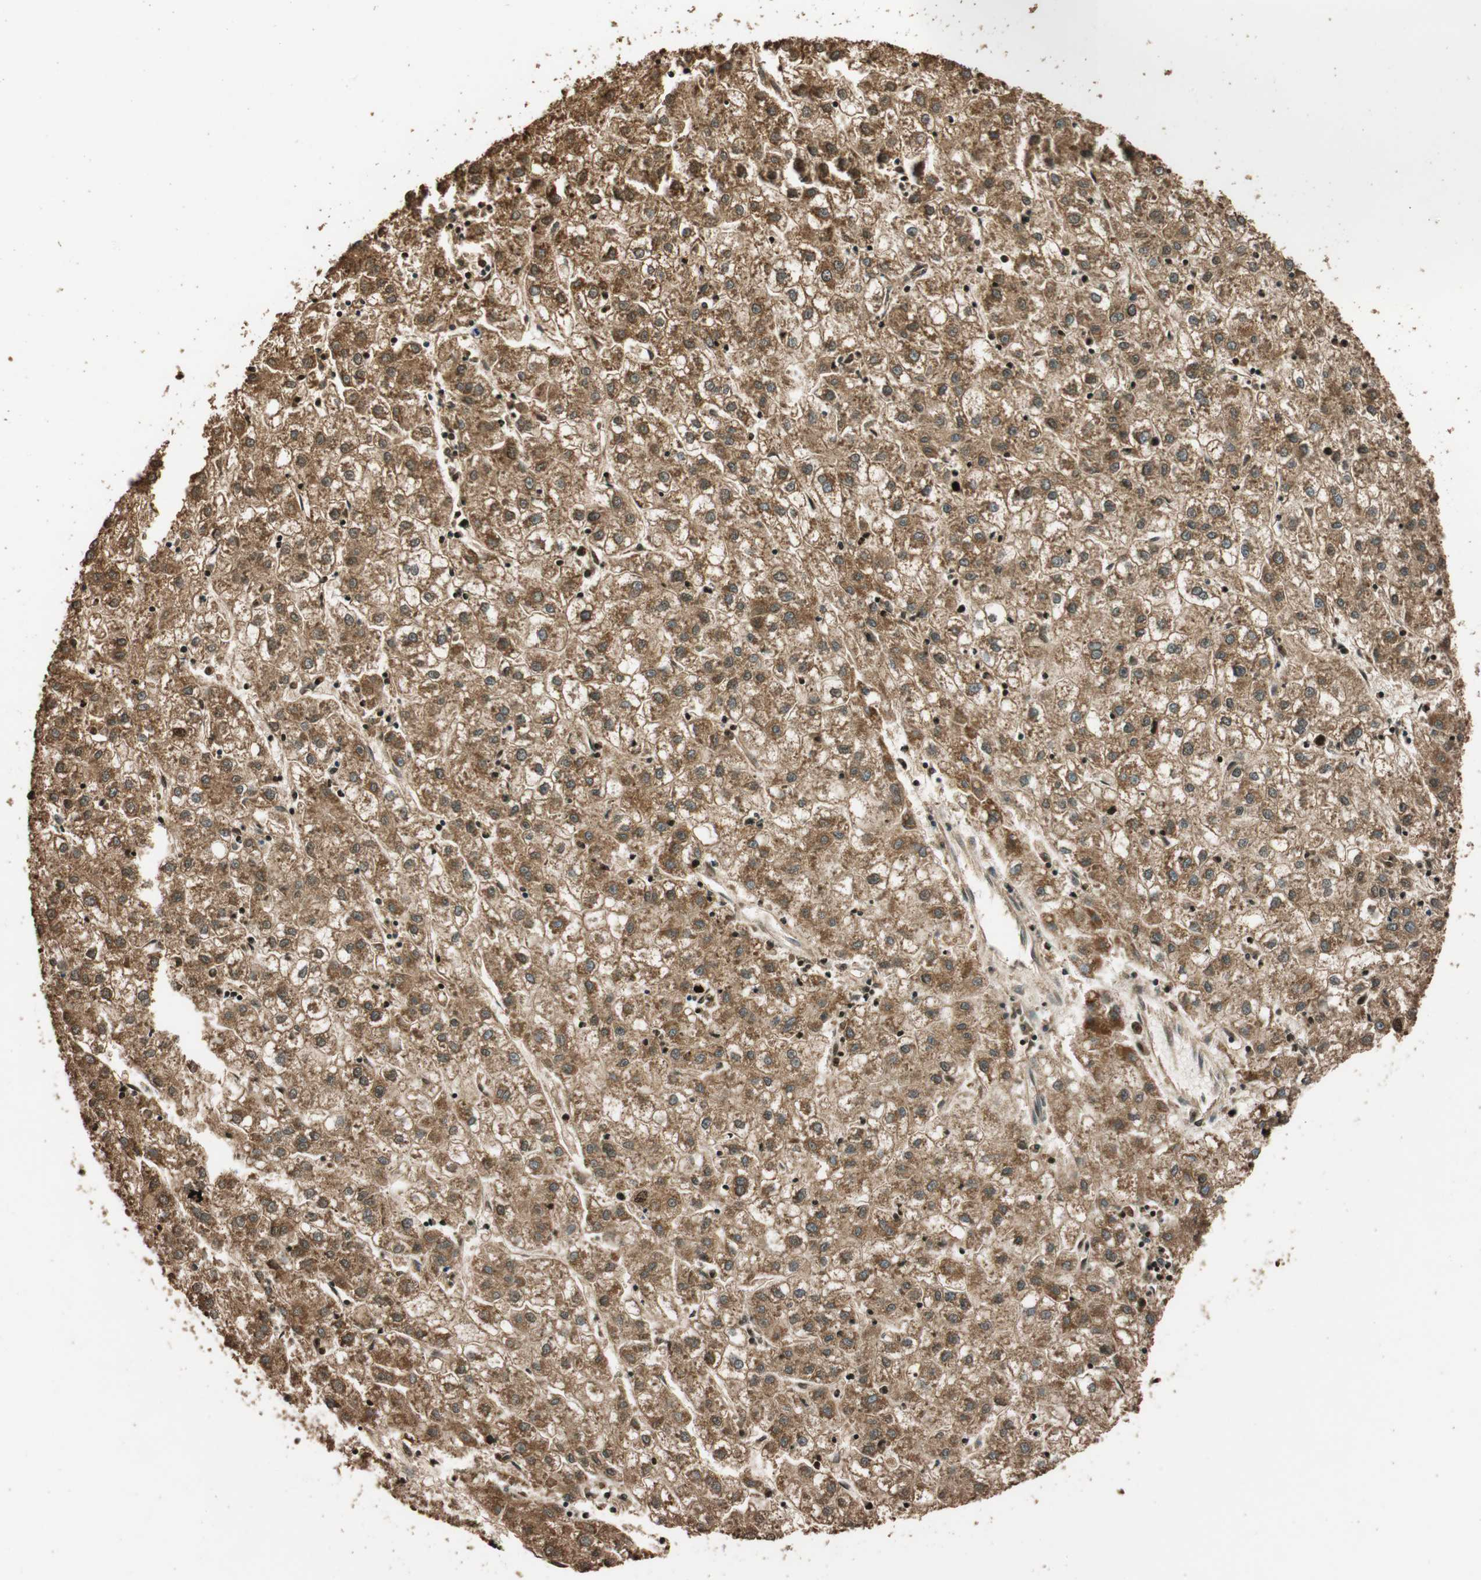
{"staining": {"intensity": "strong", "quantity": ">75%", "location": "cytoplasmic/membranous"}, "tissue": "liver cancer", "cell_type": "Tumor cells", "image_type": "cancer", "snomed": [{"axis": "morphology", "description": "Carcinoma, Hepatocellular, NOS"}, {"axis": "topography", "description": "Liver"}], "caption": "Brown immunohistochemical staining in human liver hepatocellular carcinoma displays strong cytoplasmic/membranous positivity in approximately >75% of tumor cells.", "gene": "ALKBH5", "patient": {"sex": "male", "age": 72}}